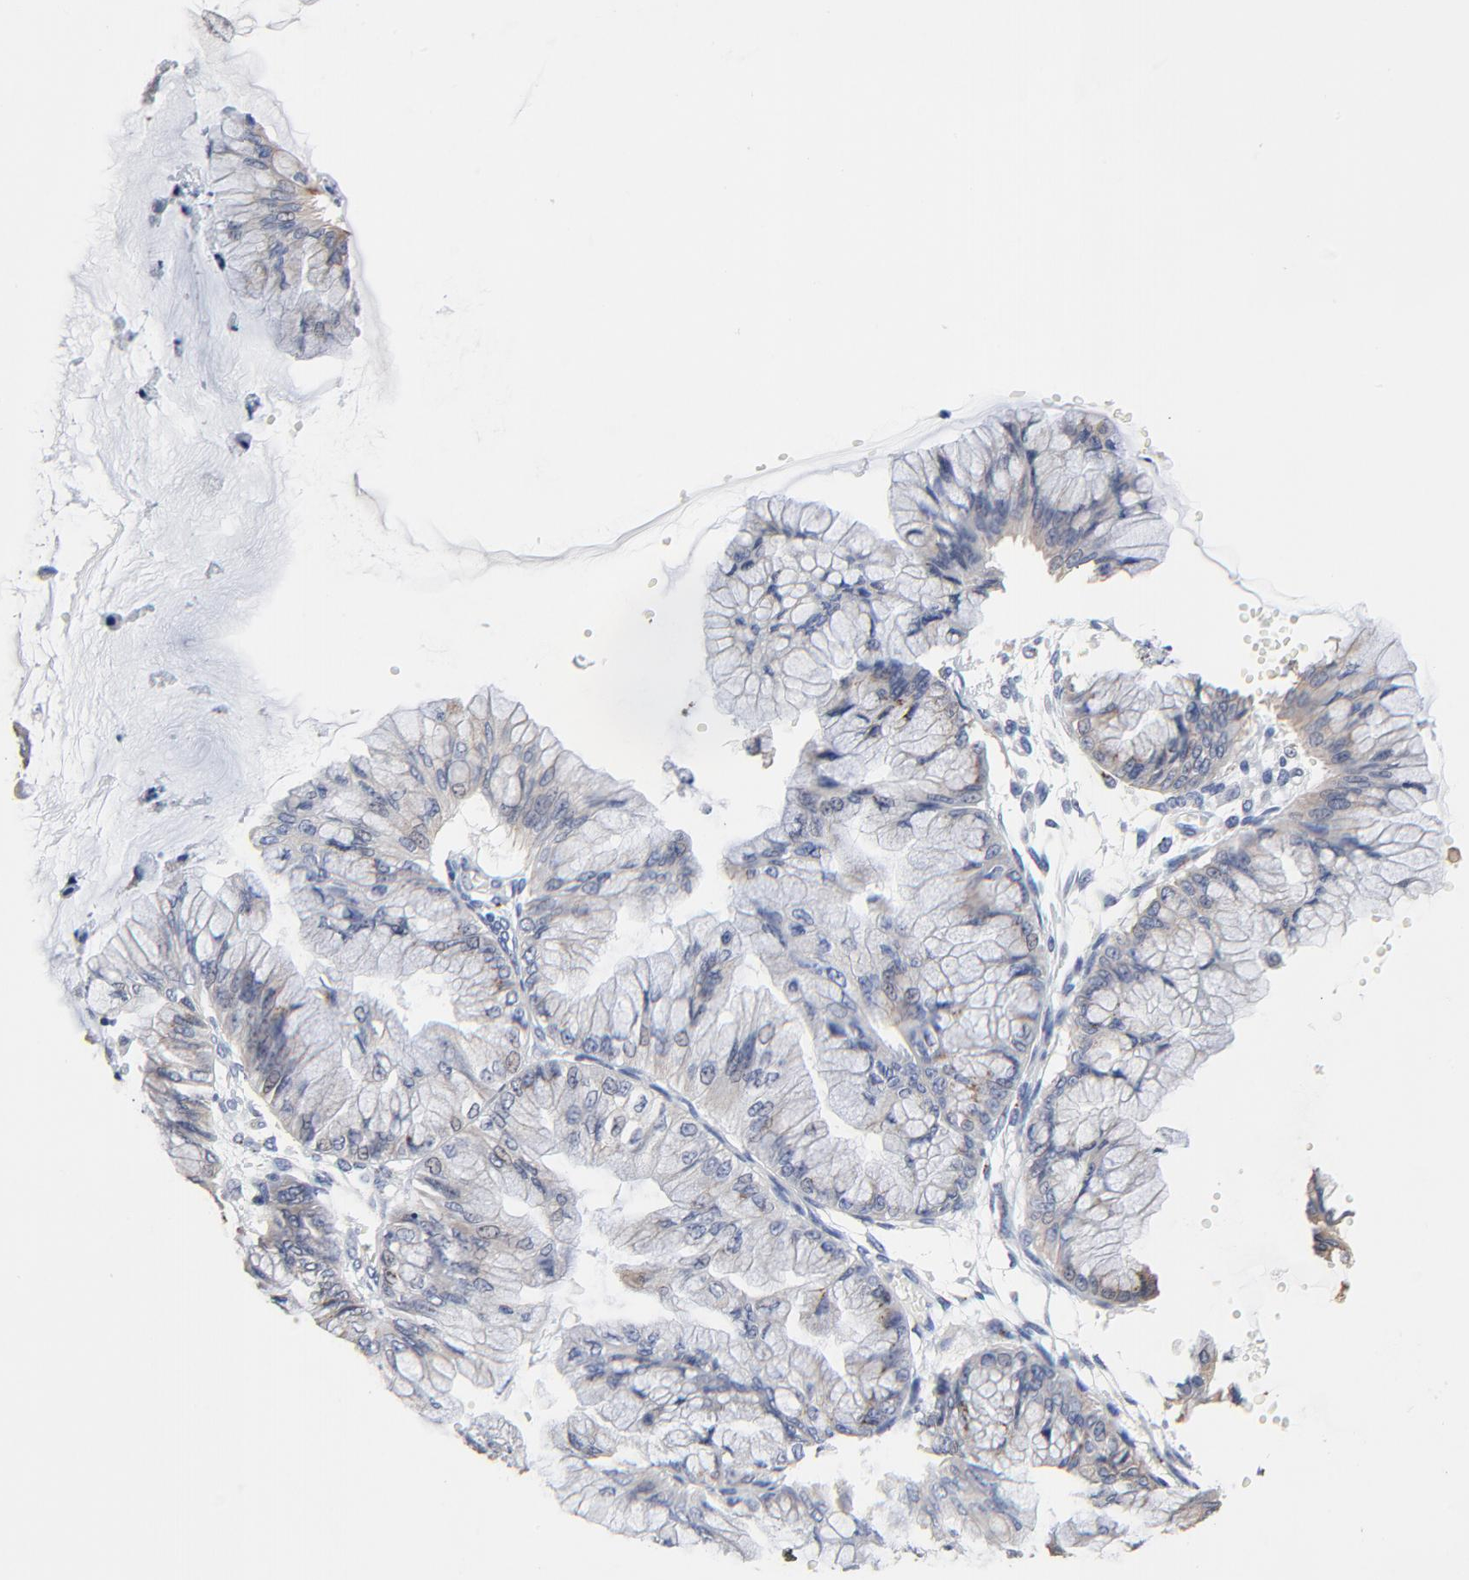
{"staining": {"intensity": "negative", "quantity": "none", "location": "none"}, "tissue": "ovarian cancer", "cell_type": "Tumor cells", "image_type": "cancer", "snomed": [{"axis": "morphology", "description": "Cystadenocarcinoma, mucinous, NOS"}, {"axis": "topography", "description": "Ovary"}], "caption": "A micrograph of mucinous cystadenocarcinoma (ovarian) stained for a protein displays no brown staining in tumor cells.", "gene": "LNX1", "patient": {"sex": "female", "age": 63}}